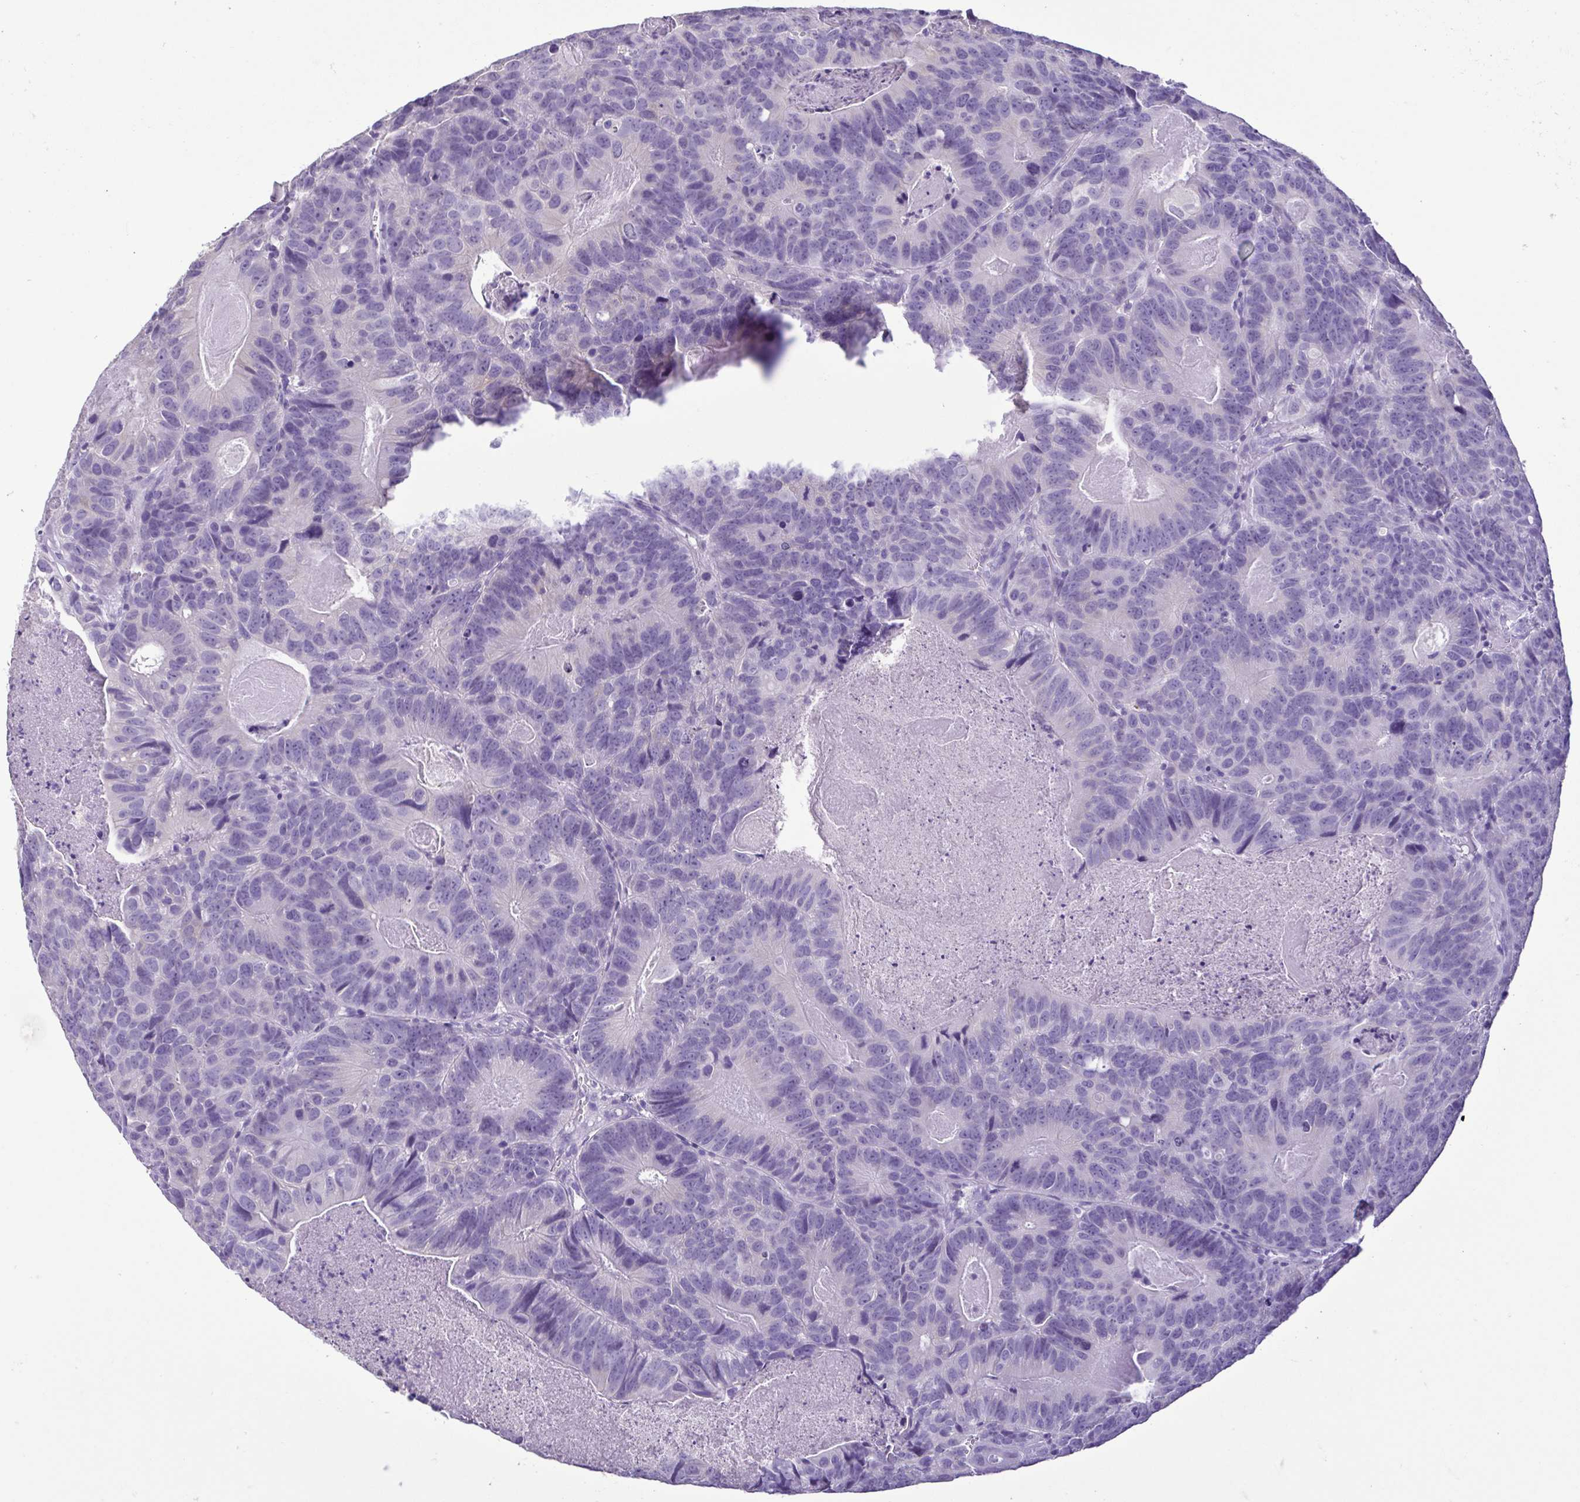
{"staining": {"intensity": "negative", "quantity": "none", "location": "none"}, "tissue": "head and neck cancer", "cell_type": "Tumor cells", "image_type": "cancer", "snomed": [{"axis": "morphology", "description": "Adenocarcinoma, NOS"}, {"axis": "topography", "description": "Head-Neck"}], "caption": "Immunohistochemical staining of human head and neck cancer demonstrates no significant positivity in tumor cells. (Brightfield microscopy of DAB (3,3'-diaminobenzidine) immunohistochemistry at high magnification).", "gene": "CBY2", "patient": {"sex": "male", "age": 62}}